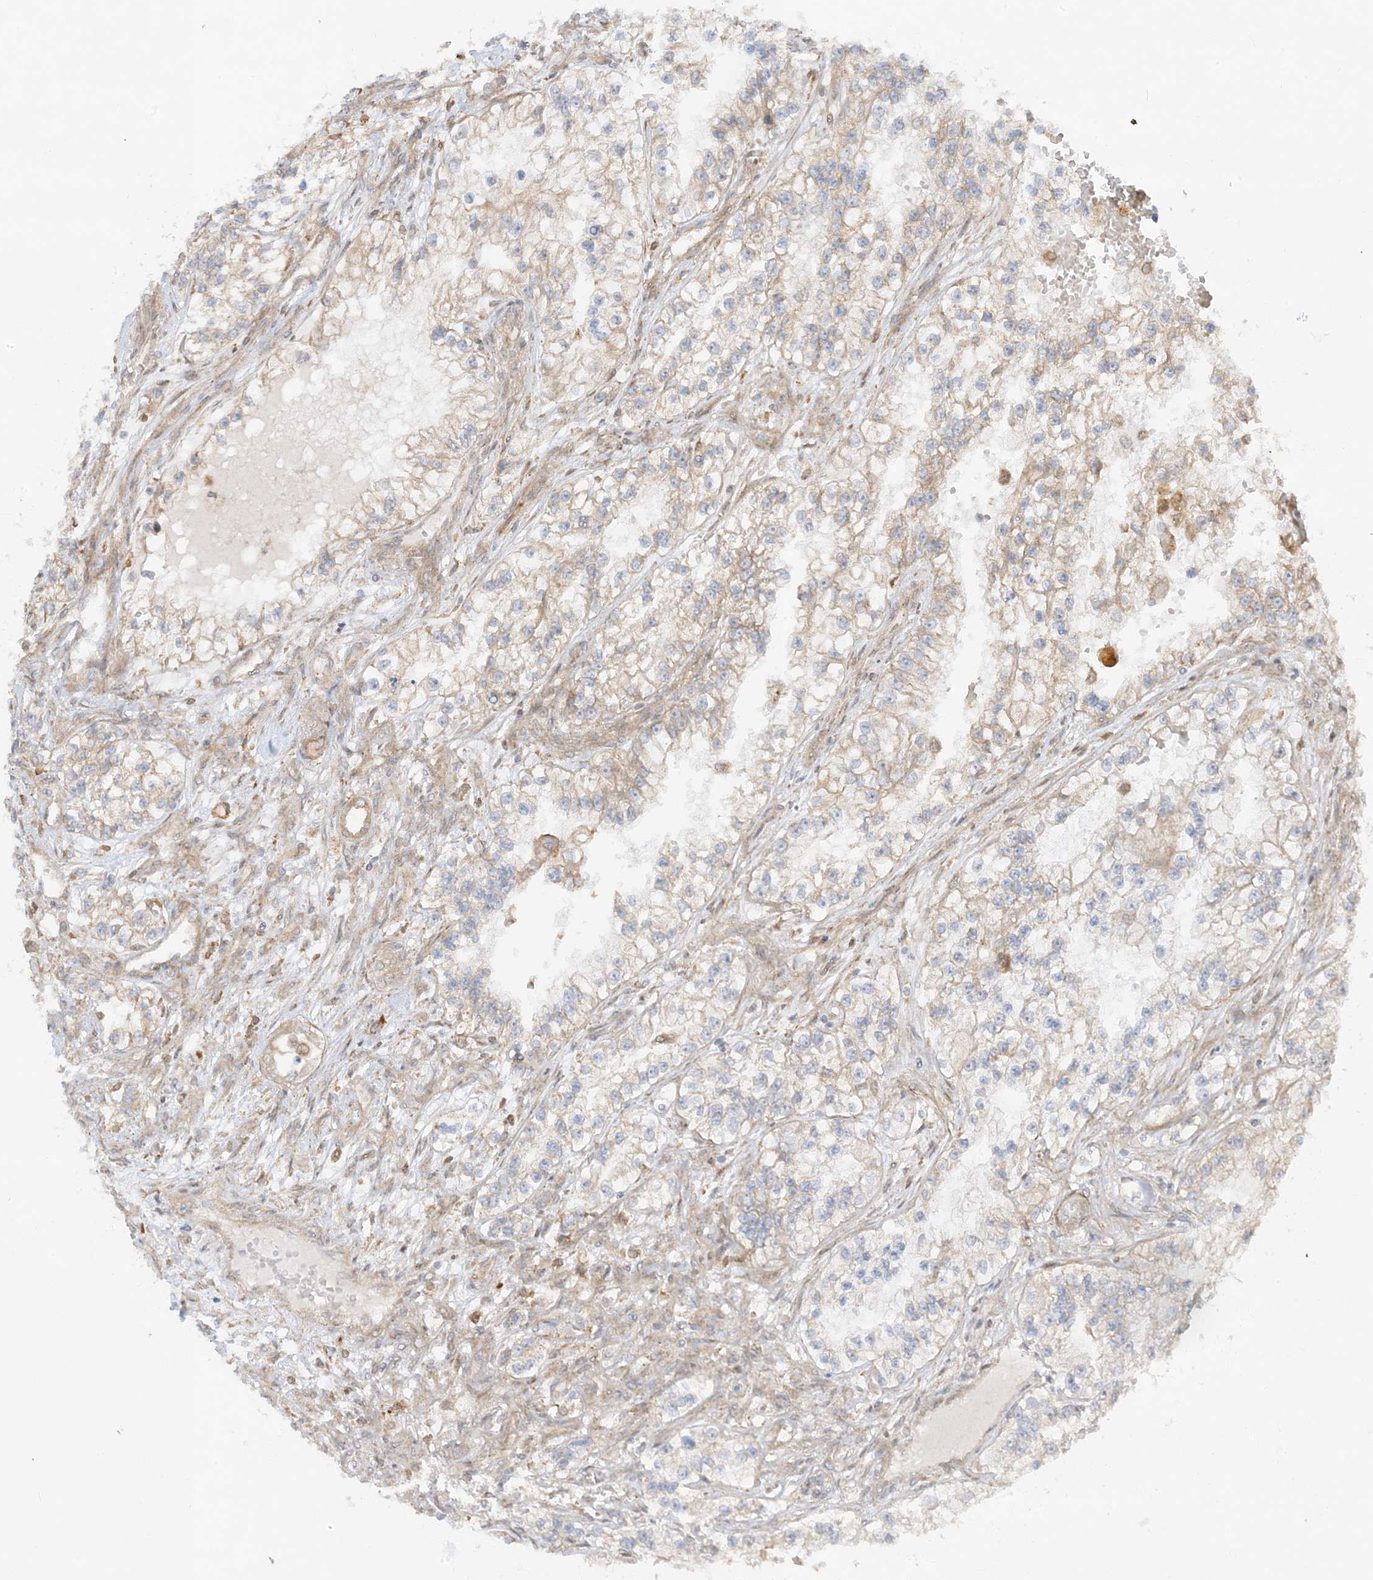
{"staining": {"intensity": "weak", "quantity": "25%-75%", "location": "cytoplasmic/membranous"}, "tissue": "renal cancer", "cell_type": "Tumor cells", "image_type": "cancer", "snomed": [{"axis": "morphology", "description": "Adenocarcinoma, NOS"}, {"axis": "topography", "description": "Kidney"}], "caption": "Protein expression analysis of renal cancer reveals weak cytoplasmic/membranous positivity in about 25%-75% of tumor cells.", "gene": "SCARF2", "patient": {"sex": "female", "age": 57}}